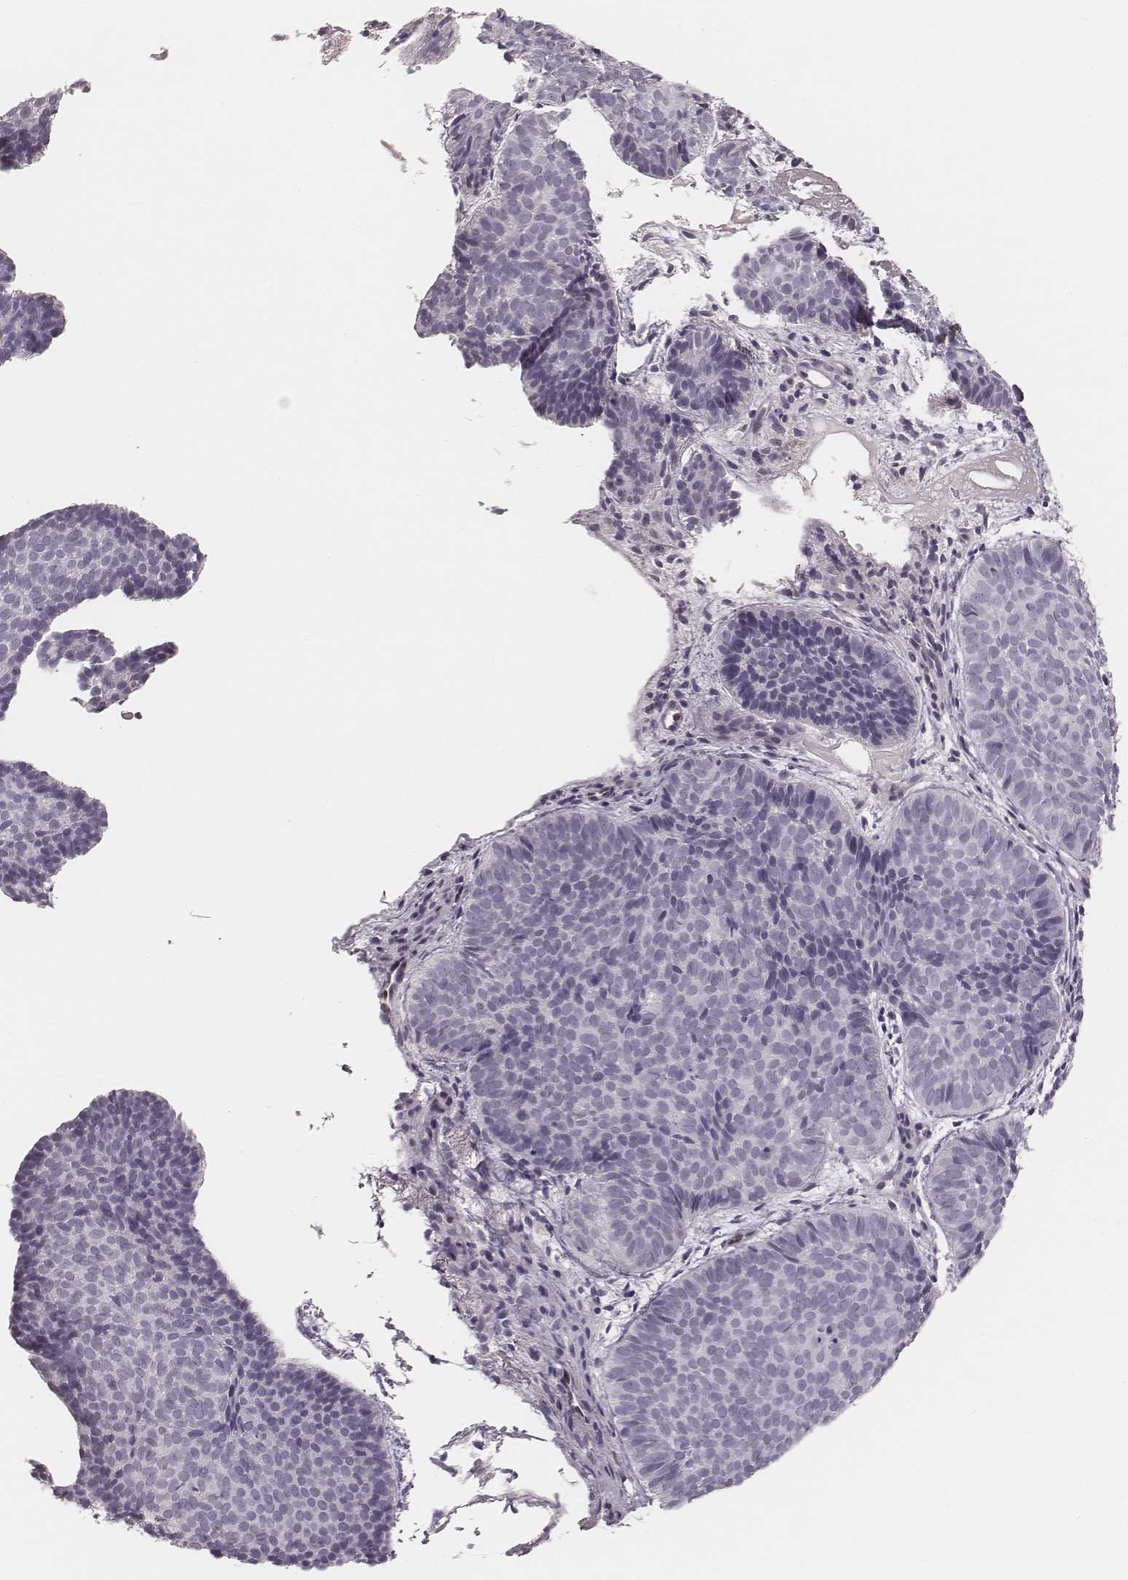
{"staining": {"intensity": "negative", "quantity": "none", "location": "none"}, "tissue": "skin cancer", "cell_type": "Tumor cells", "image_type": "cancer", "snomed": [{"axis": "morphology", "description": "Basal cell carcinoma"}, {"axis": "topography", "description": "Skin"}], "caption": "IHC photomicrograph of neoplastic tissue: human basal cell carcinoma (skin) stained with DAB (3,3'-diaminobenzidine) exhibits no significant protein positivity in tumor cells.", "gene": "MSX1", "patient": {"sex": "male", "age": 57}}